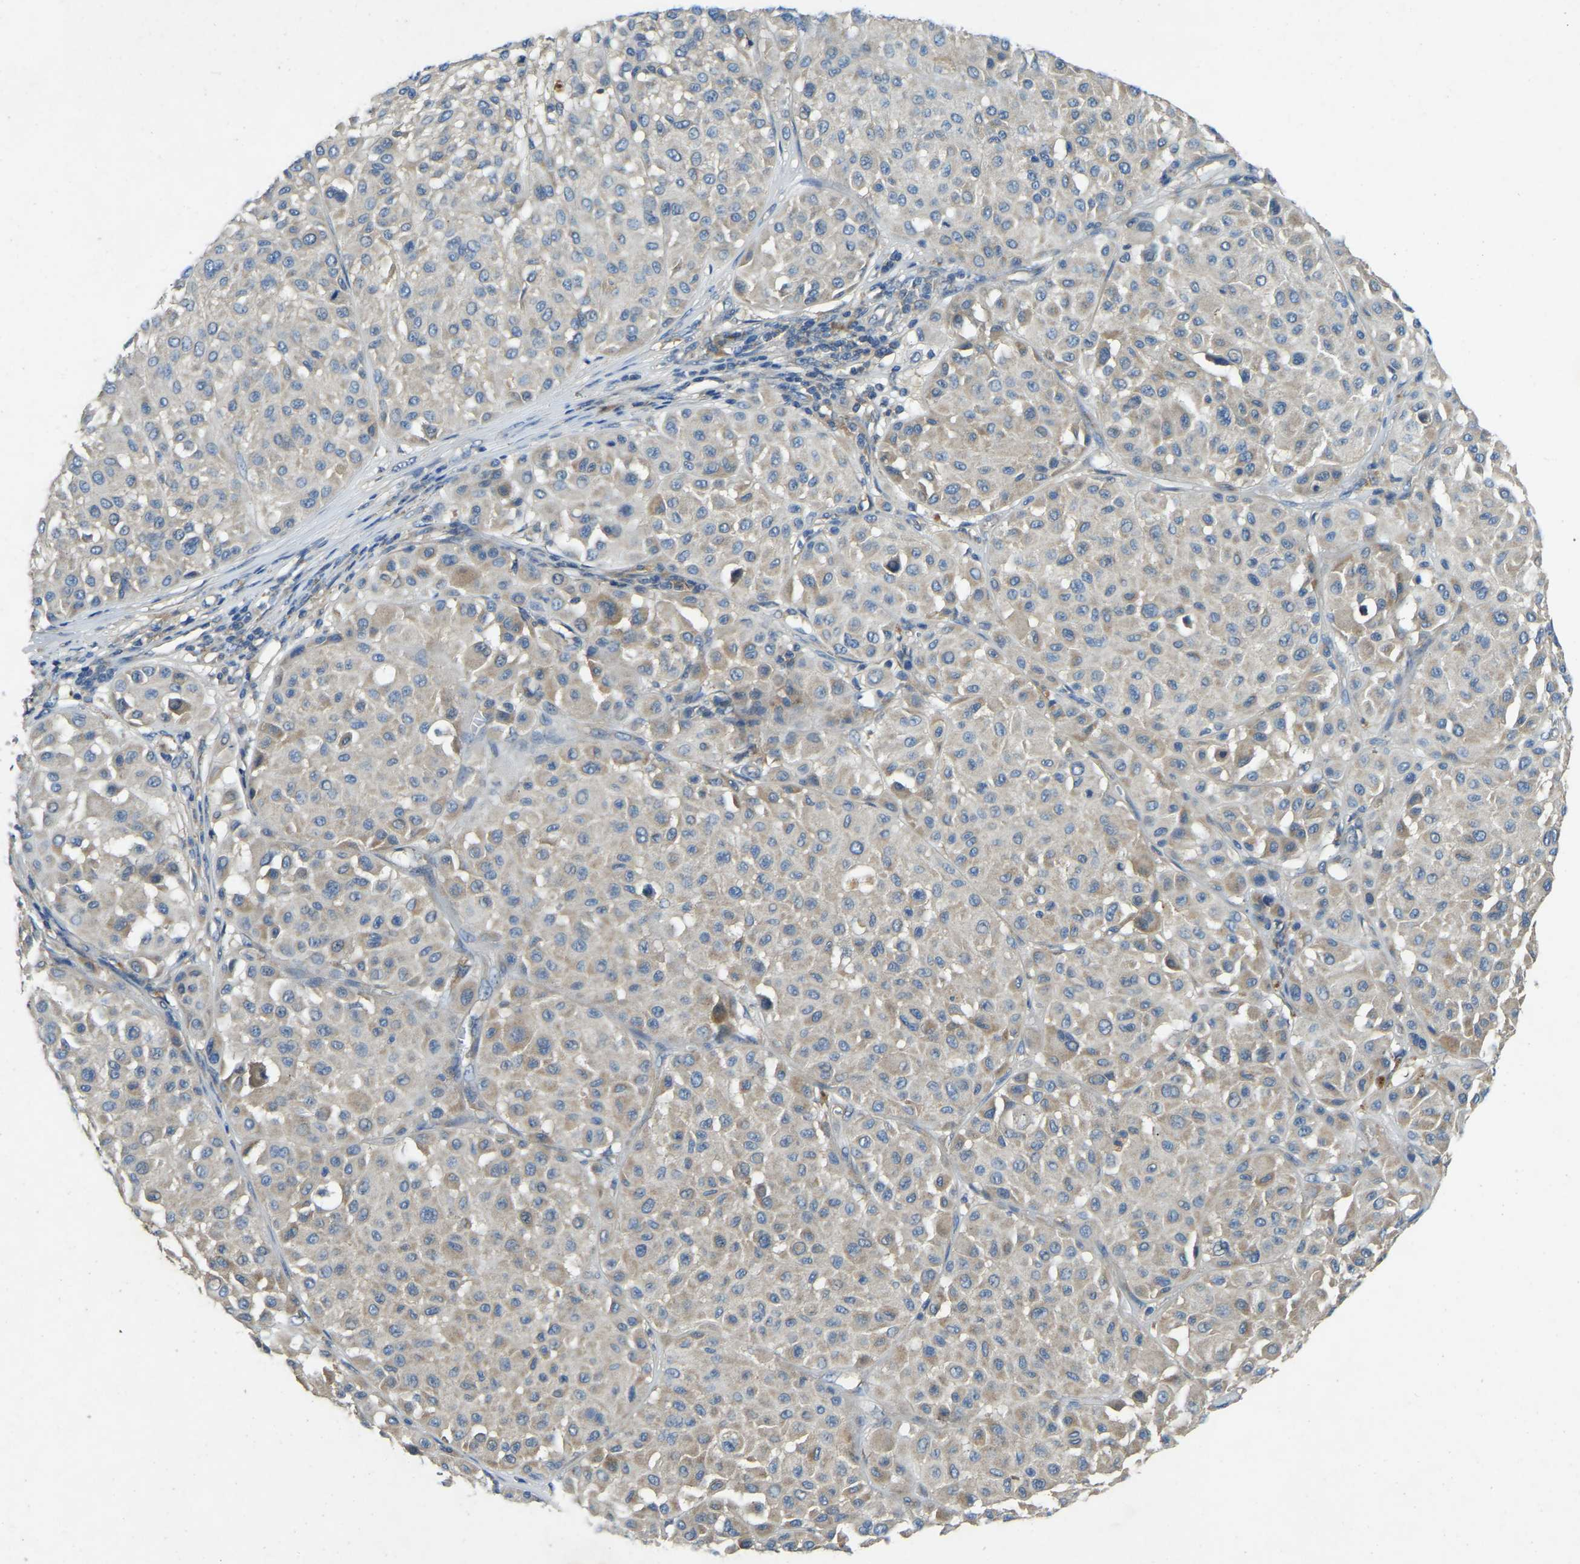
{"staining": {"intensity": "weak", "quantity": "<25%", "location": "cytoplasmic/membranous"}, "tissue": "melanoma", "cell_type": "Tumor cells", "image_type": "cancer", "snomed": [{"axis": "morphology", "description": "Malignant melanoma, Metastatic site"}, {"axis": "topography", "description": "Soft tissue"}], "caption": "The micrograph reveals no staining of tumor cells in malignant melanoma (metastatic site).", "gene": "ATP8B1", "patient": {"sex": "male", "age": 41}}